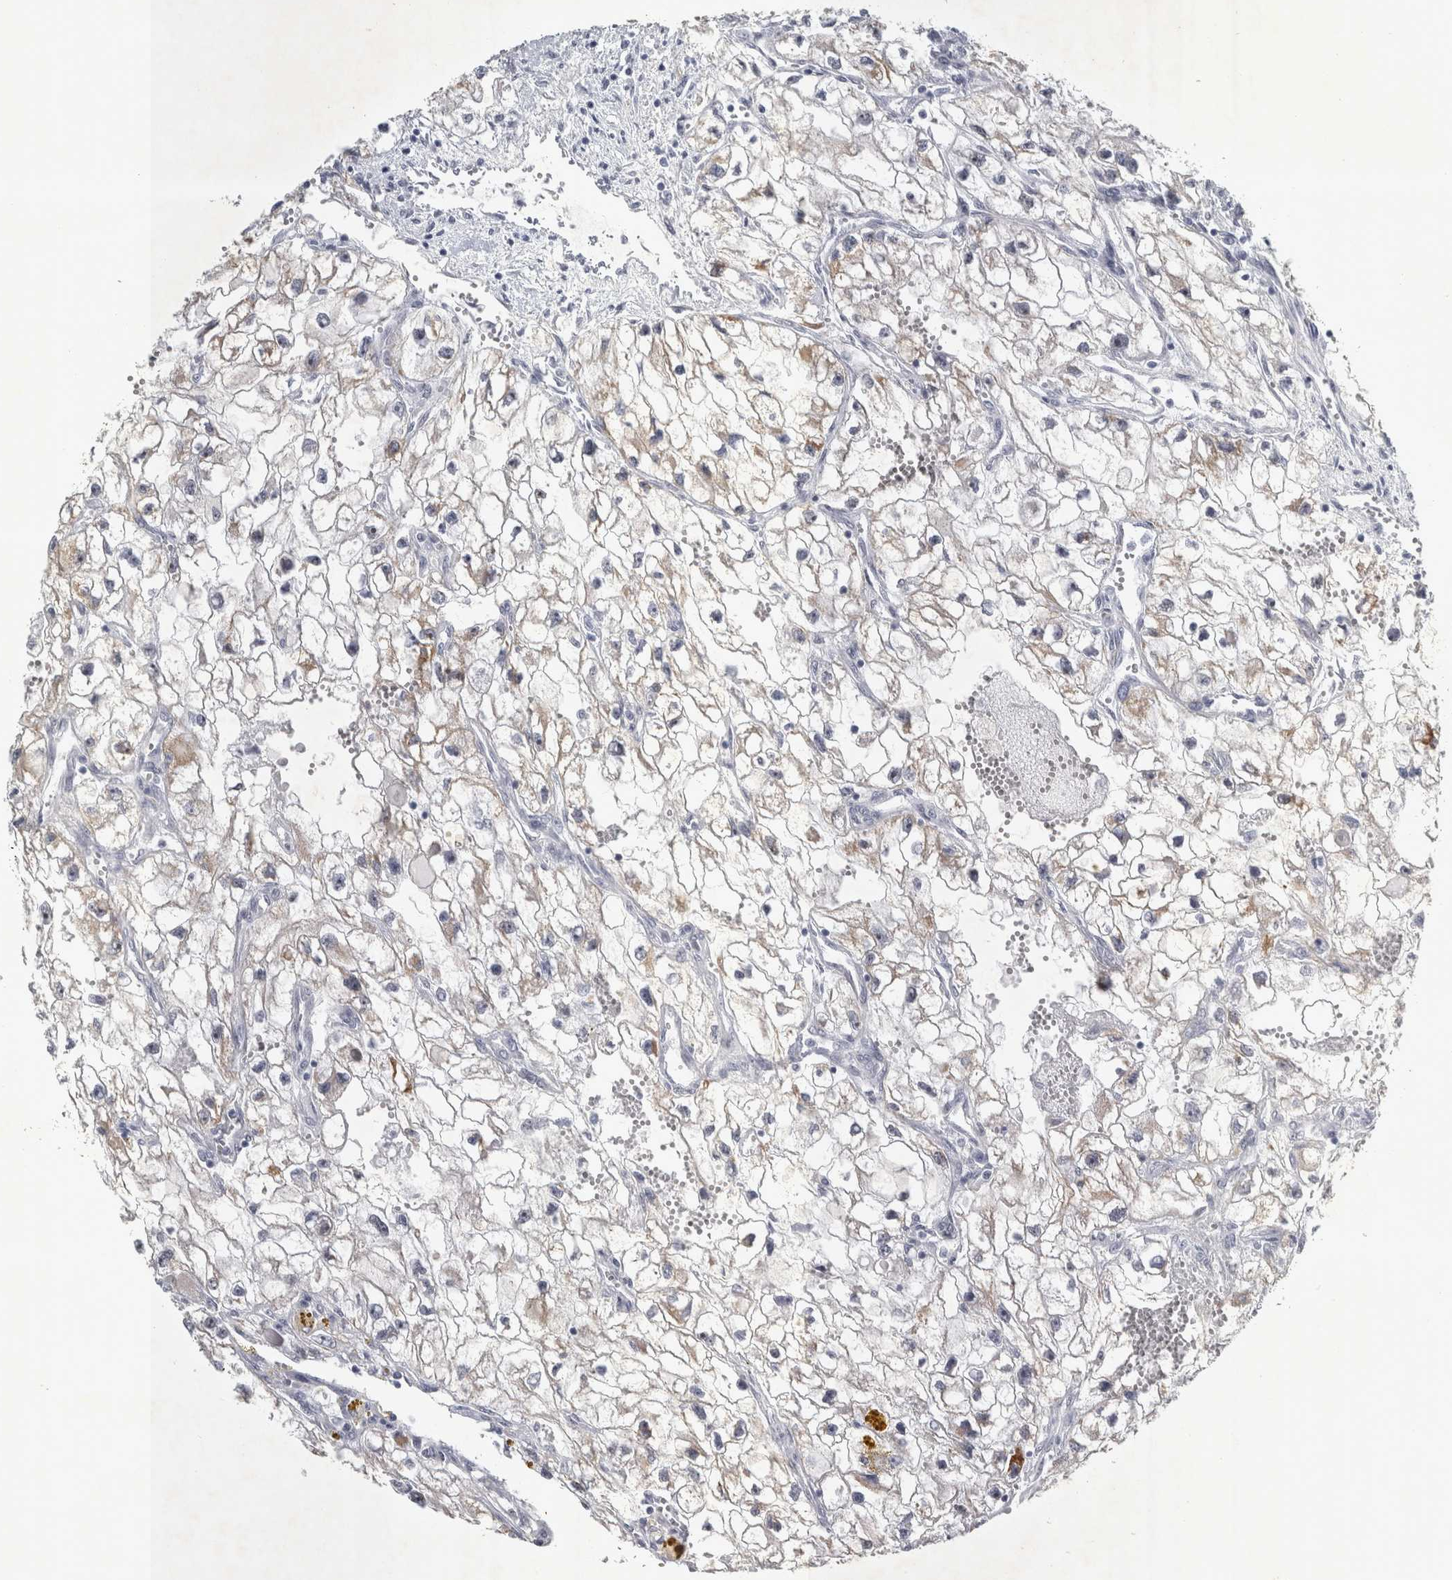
{"staining": {"intensity": "weak", "quantity": "25%-75%", "location": "cytoplasmic/membranous"}, "tissue": "renal cancer", "cell_type": "Tumor cells", "image_type": "cancer", "snomed": [{"axis": "morphology", "description": "Adenocarcinoma, NOS"}, {"axis": "topography", "description": "Kidney"}], "caption": "Protein expression analysis of human adenocarcinoma (renal) reveals weak cytoplasmic/membranous staining in about 25%-75% of tumor cells. Immunohistochemistry (ihc) stains the protein in brown and the nuclei are stained blue.", "gene": "FXYD7", "patient": {"sex": "female", "age": 70}}